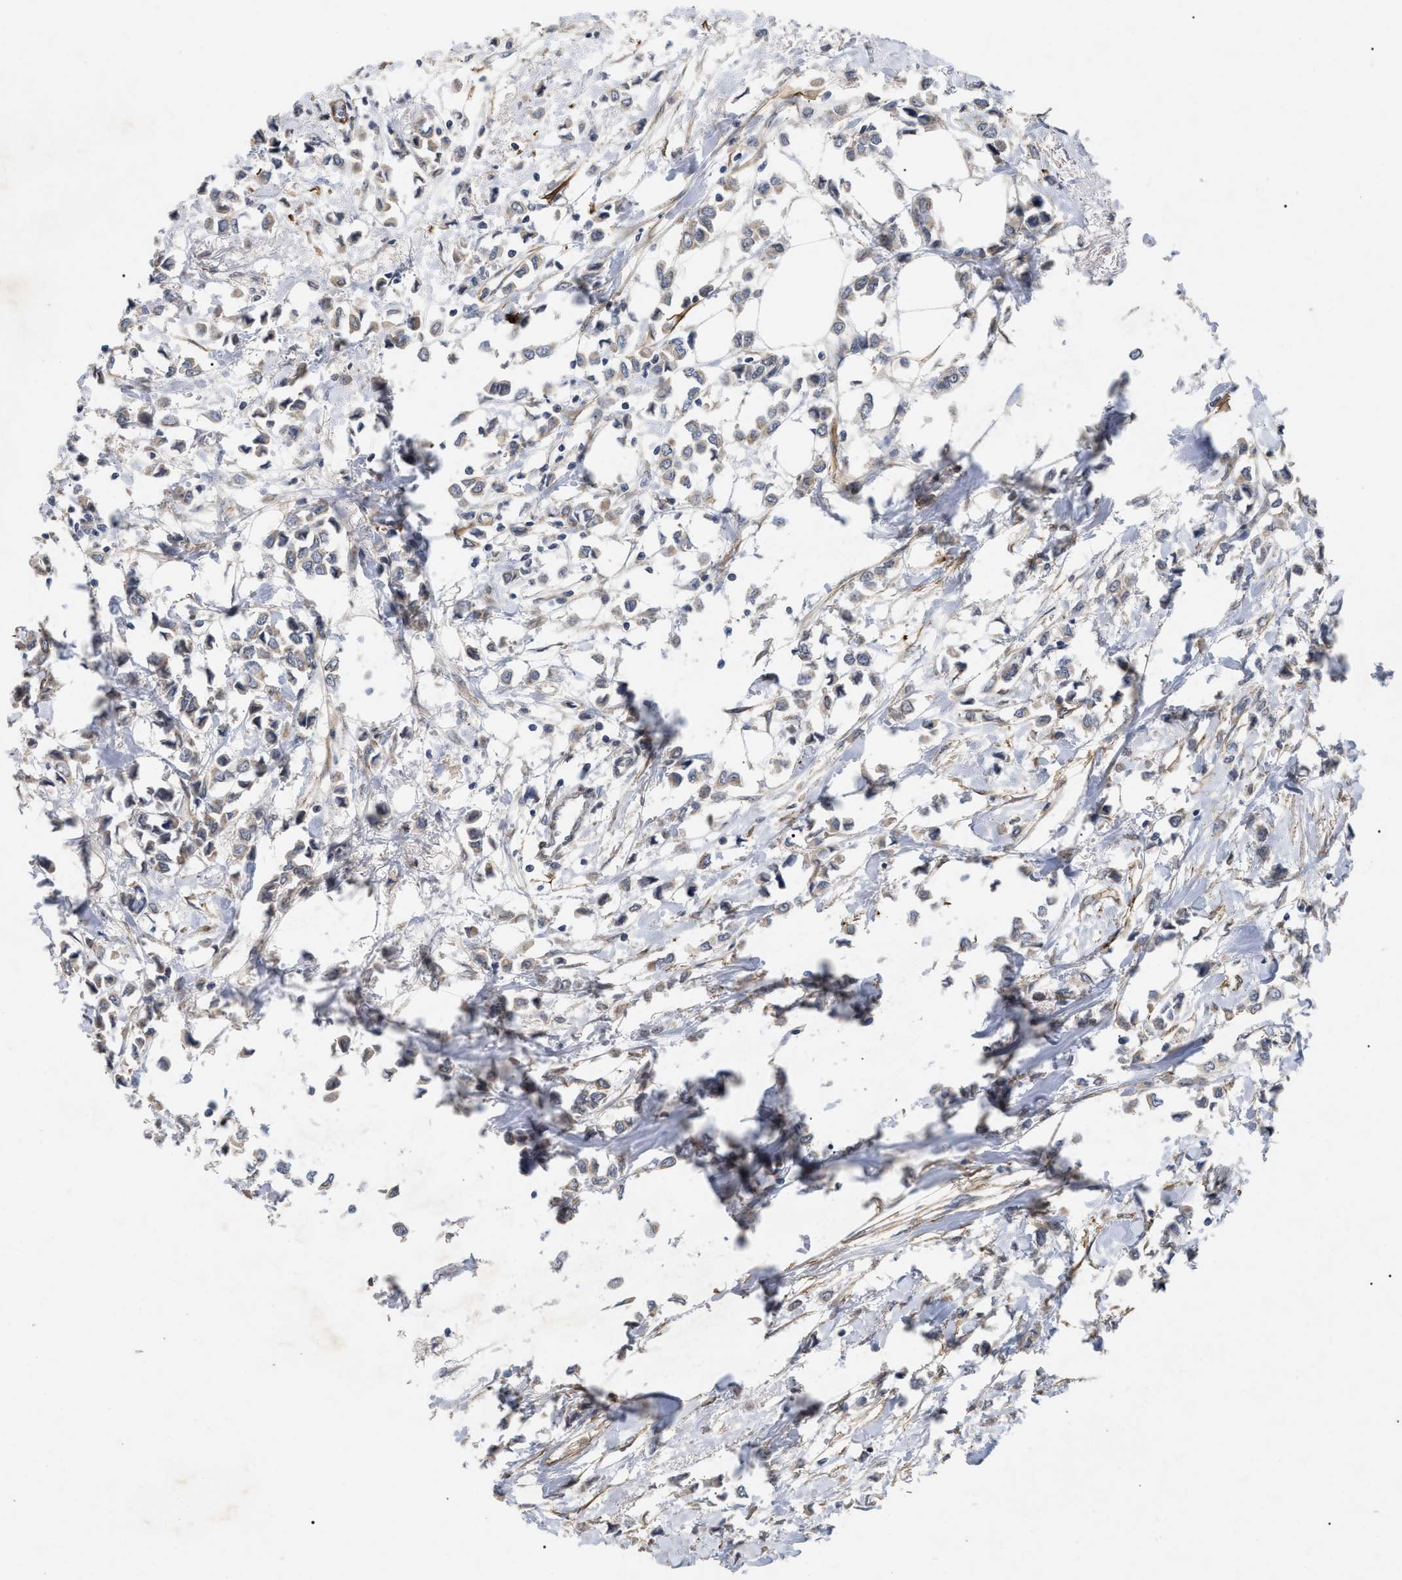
{"staining": {"intensity": "weak", "quantity": ">75%", "location": "cytoplasmic/membranous"}, "tissue": "breast cancer", "cell_type": "Tumor cells", "image_type": "cancer", "snomed": [{"axis": "morphology", "description": "Lobular carcinoma"}, {"axis": "topography", "description": "Breast"}], "caption": "Human lobular carcinoma (breast) stained with a brown dye exhibits weak cytoplasmic/membranous positive expression in approximately >75% of tumor cells.", "gene": "ST6GALNAC6", "patient": {"sex": "female", "age": 51}}